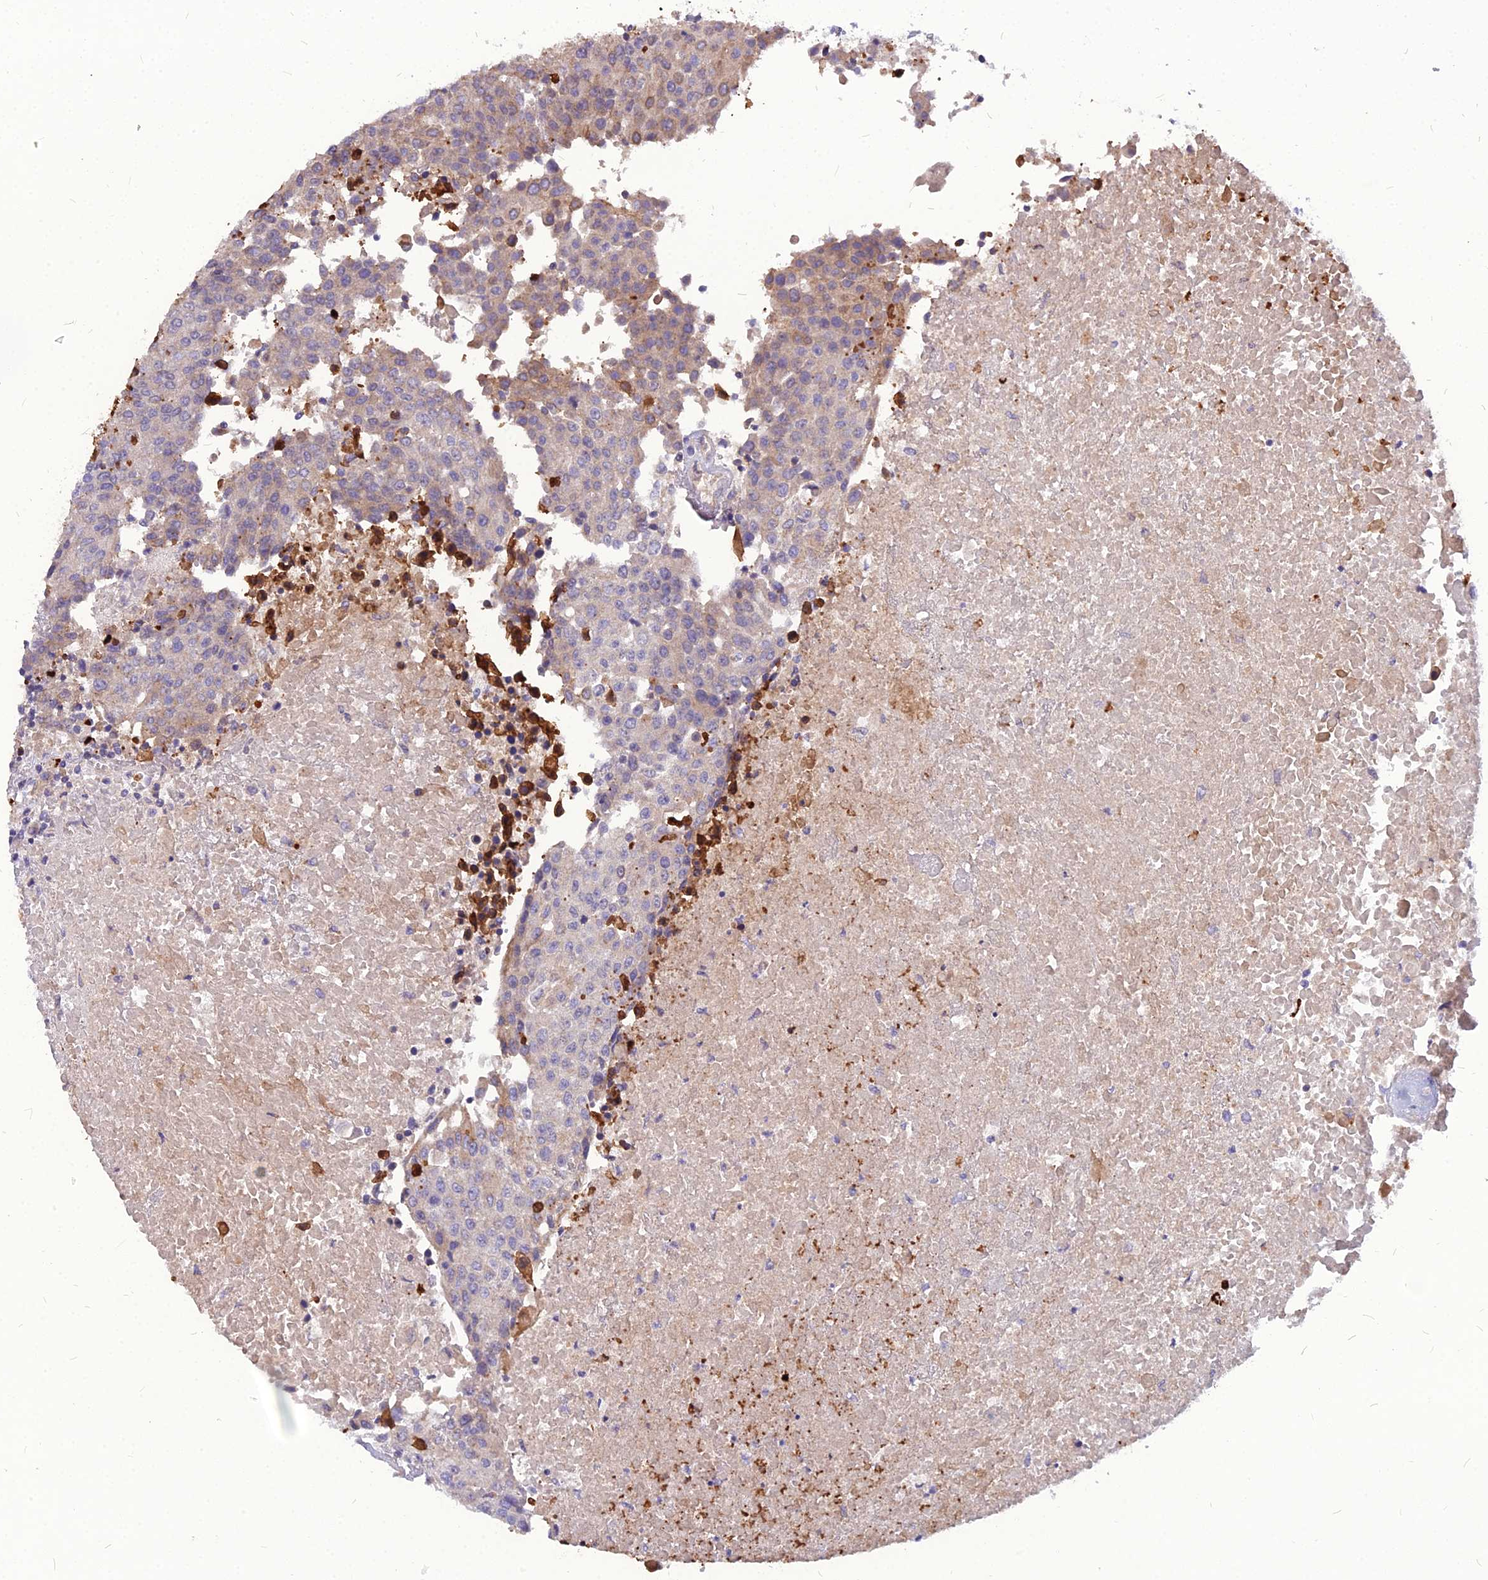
{"staining": {"intensity": "weak", "quantity": "25%-75%", "location": "cytoplasmic/membranous"}, "tissue": "urothelial cancer", "cell_type": "Tumor cells", "image_type": "cancer", "snomed": [{"axis": "morphology", "description": "Urothelial carcinoma, High grade"}, {"axis": "topography", "description": "Urinary bladder"}], "caption": "The histopathology image shows a brown stain indicating the presence of a protein in the cytoplasmic/membranous of tumor cells in urothelial cancer. (brown staining indicates protein expression, while blue staining denotes nuclei).", "gene": "PCED1B", "patient": {"sex": "female", "age": 85}}